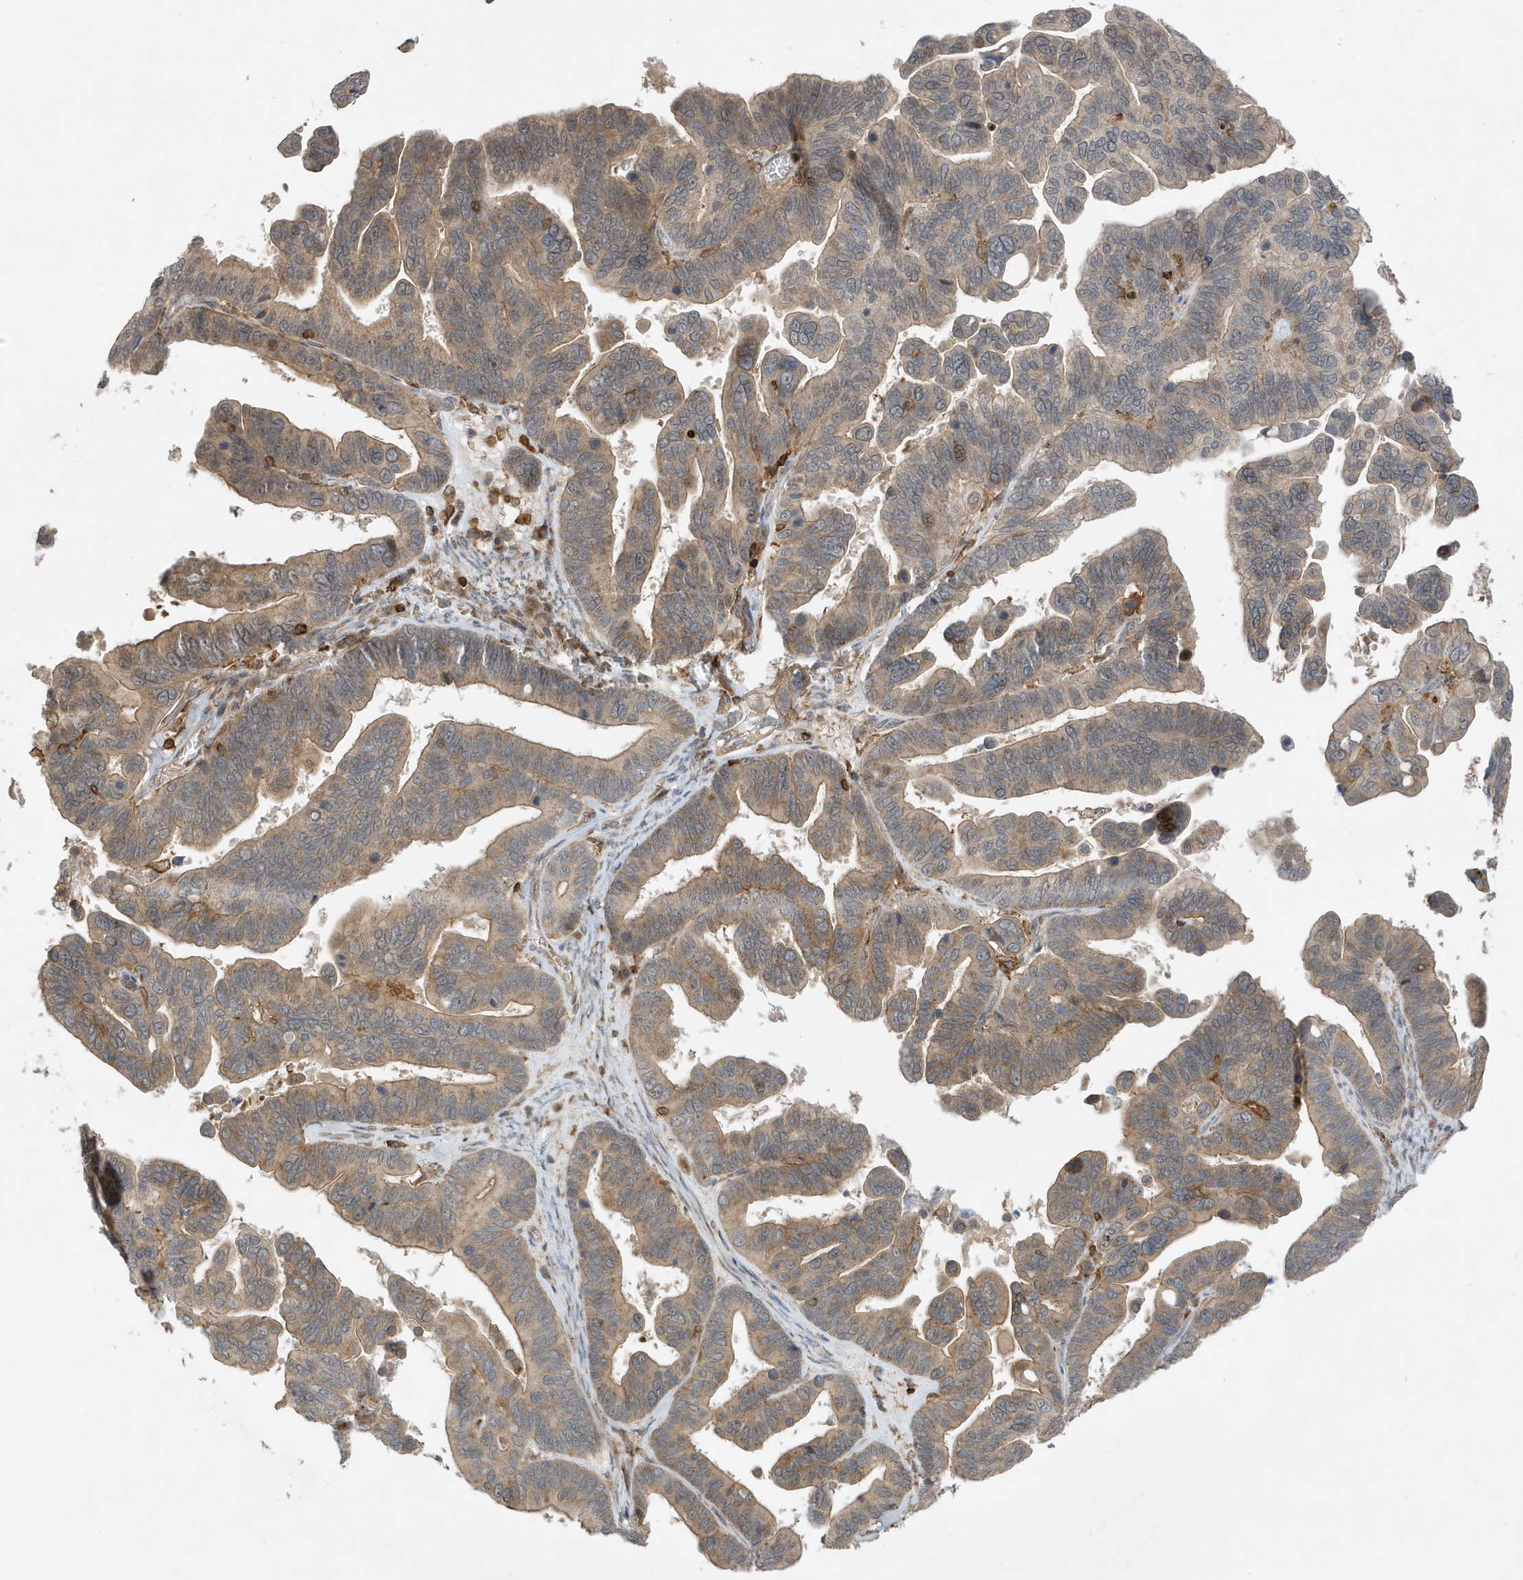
{"staining": {"intensity": "moderate", "quantity": ">75%", "location": "cytoplasmic/membranous,nuclear"}, "tissue": "ovarian cancer", "cell_type": "Tumor cells", "image_type": "cancer", "snomed": [{"axis": "morphology", "description": "Cystadenocarcinoma, serous, NOS"}, {"axis": "topography", "description": "Ovary"}], "caption": "Ovarian cancer stained with a brown dye displays moderate cytoplasmic/membranous and nuclear positive staining in approximately >75% of tumor cells.", "gene": "TATDN3", "patient": {"sex": "female", "age": 56}}